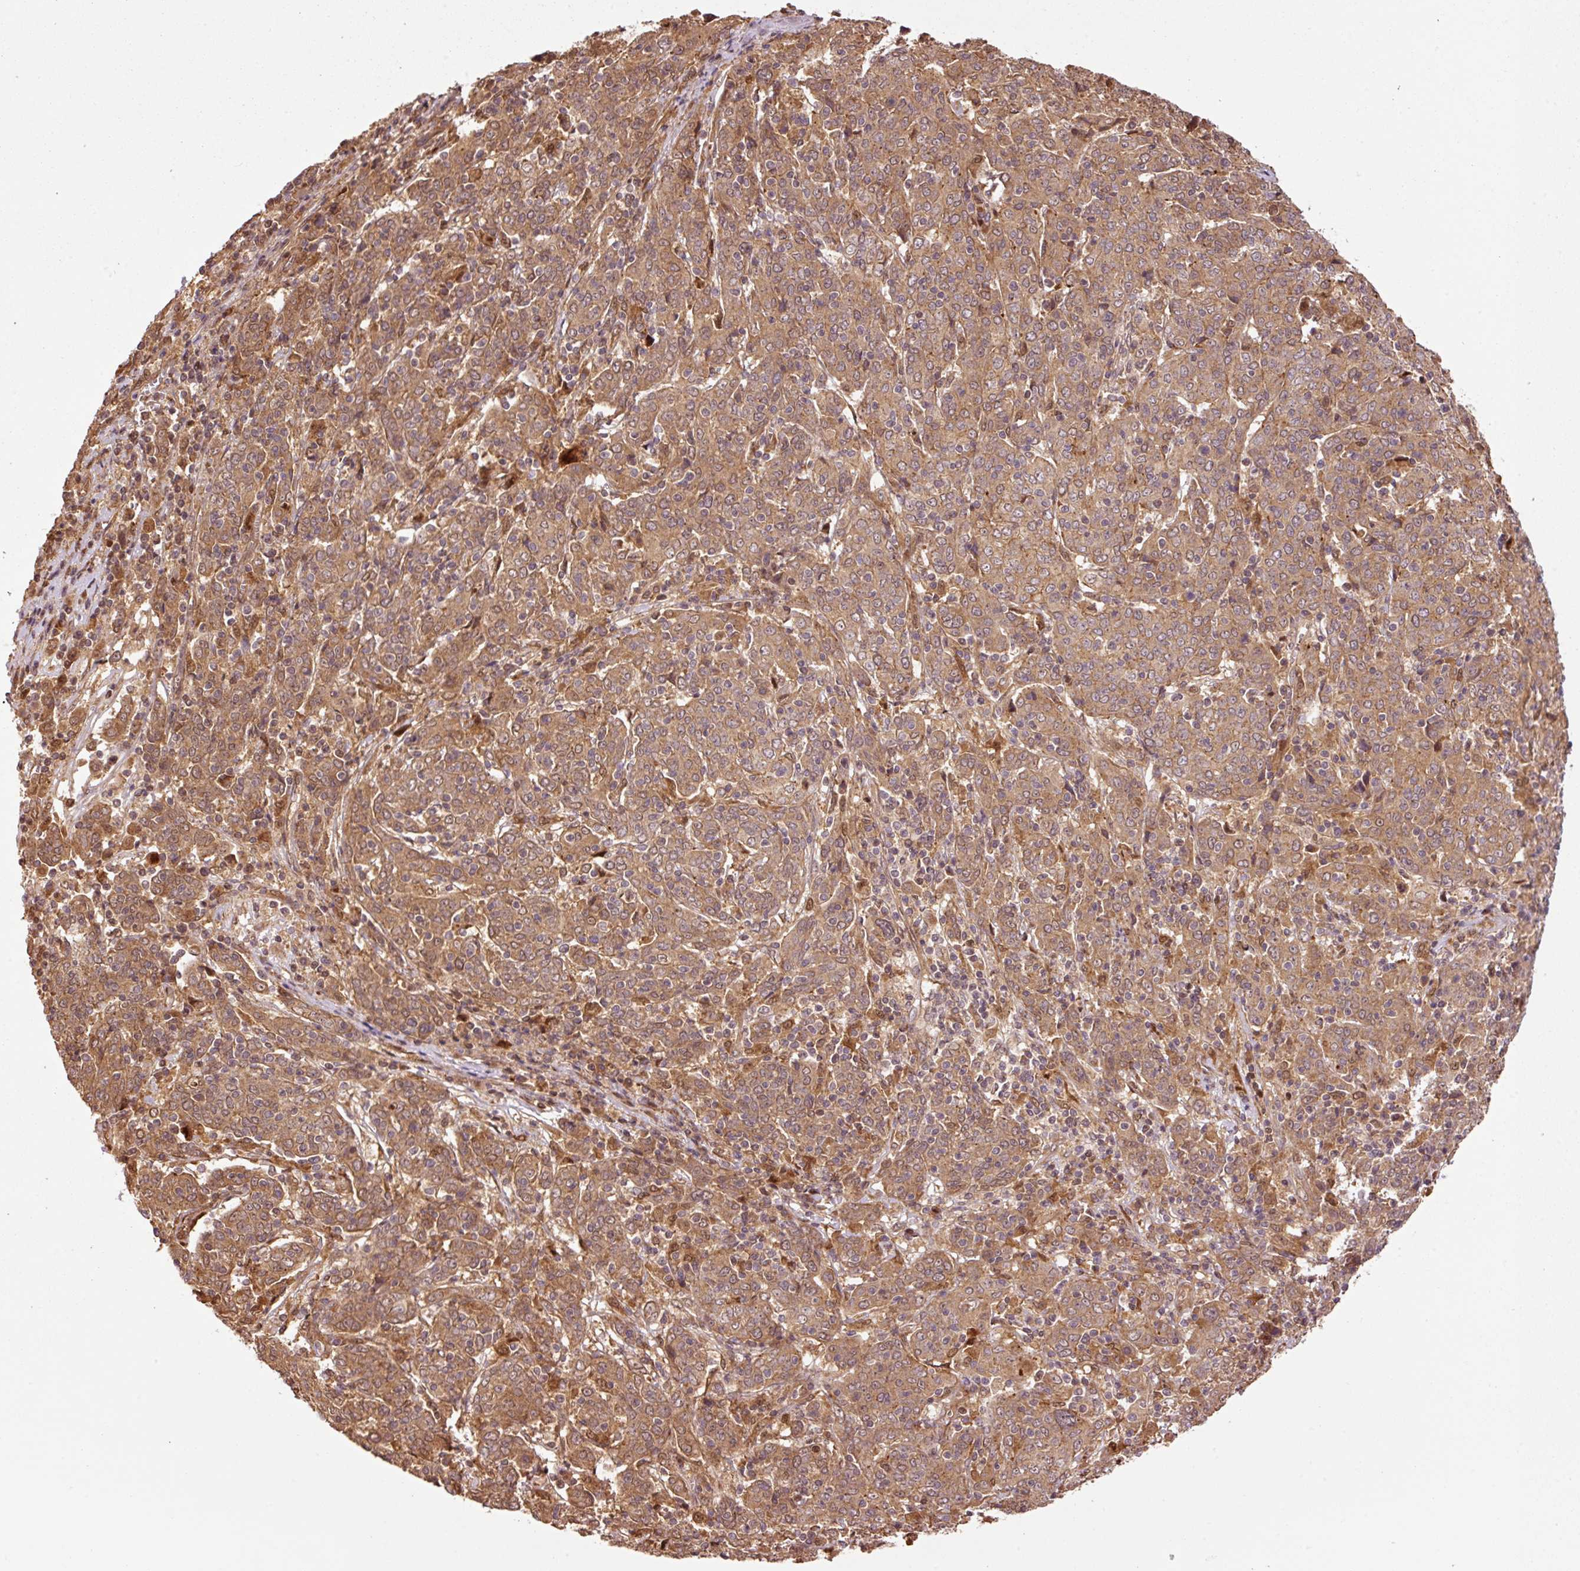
{"staining": {"intensity": "moderate", "quantity": ">75%", "location": "cytoplasmic/membranous,nuclear"}, "tissue": "cervical cancer", "cell_type": "Tumor cells", "image_type": "cancer", "snomed": [{"axis": "morphology", "description": "Squamous cell carcinoma, NOS"}, {"axis": "topography", "description": "Cervix"}], "caption": "DAB (3,3'-diaminobenzidine) immunohistochemical staining of human cervical cancer exhibits moderate cytoplasmic/membranous and nuclear protein staining in about >75% of tumor cells. (Stains: DAB in brown, nuclei in blue, Microscopy: brightfield microscopy at high magnification).", "gene": "OXER1", "patient": {"sex": "female", "age": 67}}